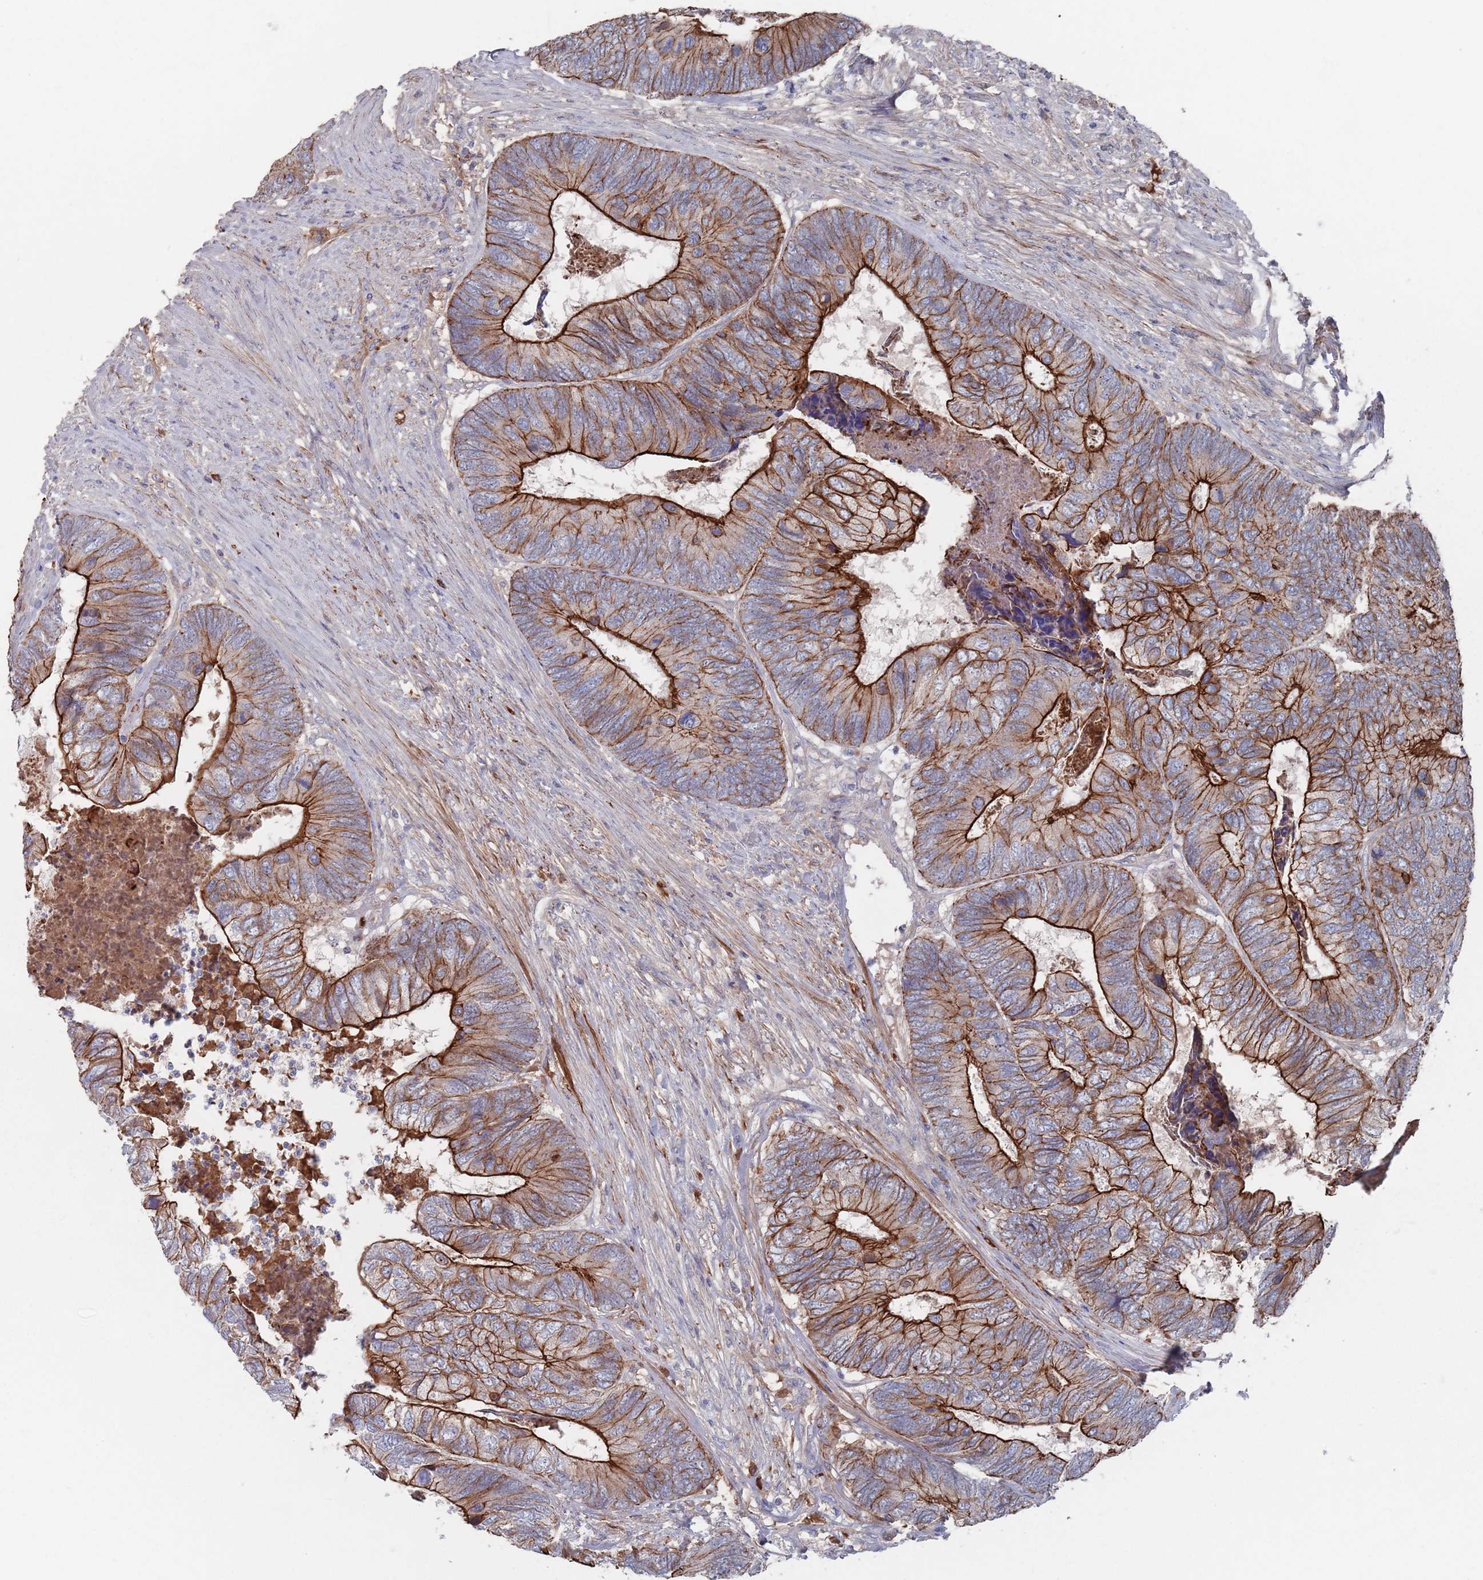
{"staining": {"intensity": "strong", "quantity": "25%-75%", "location": "cytoplasmic/membranous"}, "tissue": "colorectal cancer", "cell_type": "Tumor cells", "image_type": "cancer", "snomed": [{"axis": "morphology", "description": "Adenocarcinoma, NOS"}, {"axis": "topography", "description": "Colon"}], "caption": "Human colorectal cancer stained for a protein (brown) reveals strong cytoplasmic/membranous positive expression in about 25%-75% of tumor cells.", "gene": "PLEKHA4", "patient": {"sex": "female", "age": 67}}